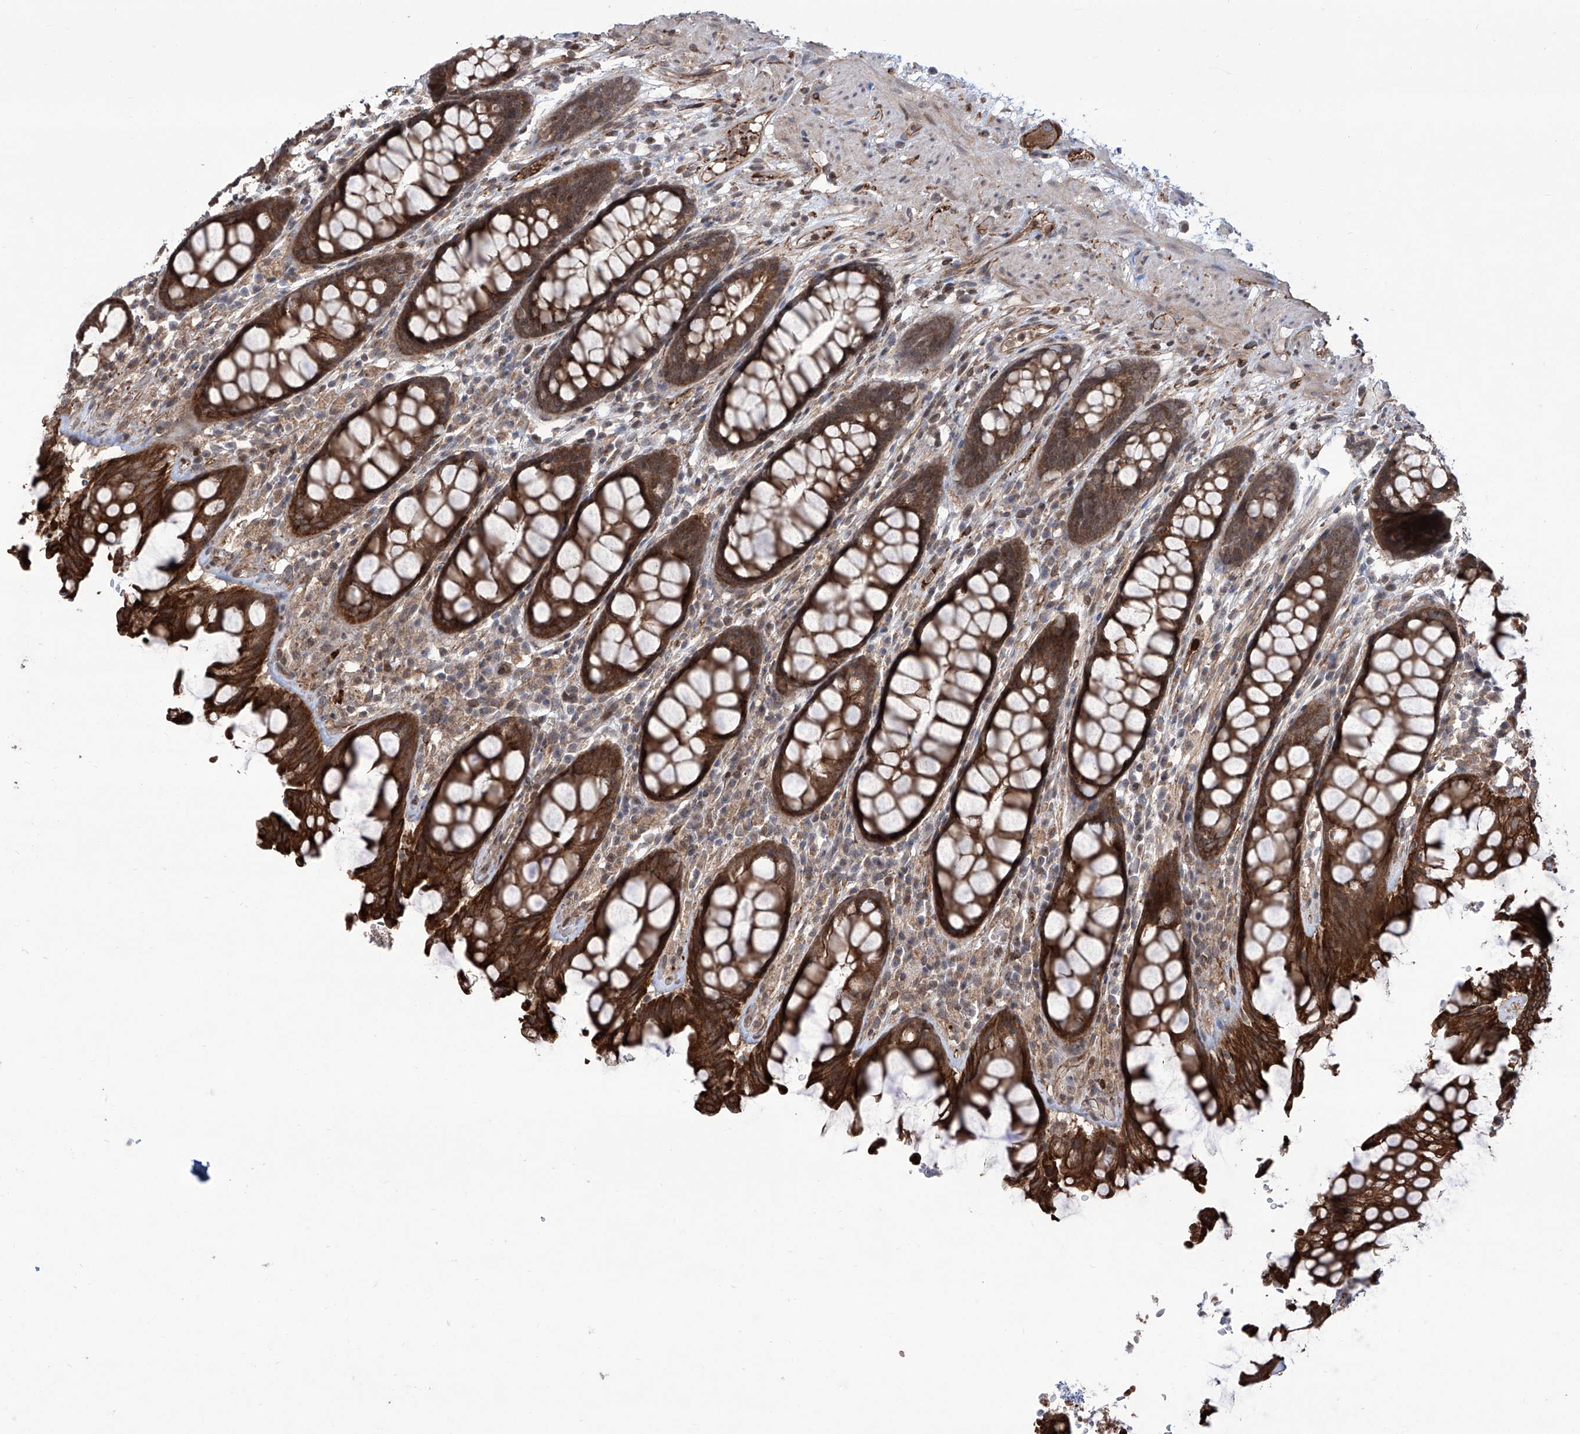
{"staining": {"intensity": "strong", "quantity": ">75%", "location": "cytoplasmic/membranous"}, "tissue": "rectum", "cell_type": "Glandular cells", "image_type": "normal", "snomed": [{"axis": "morphology", "description": "Normal tissue, NOS"}, {"axis": "topography", "description": "Rectum"}], "caption": "This image shows immunohistochemistry (IHC) staining of unremarkable rectum, with high strong cytoplasmic/membranous expression in approximately >75% of glandular cells.", "gene": "APAF1", "patient": {"sex": "male", "age": 64}}